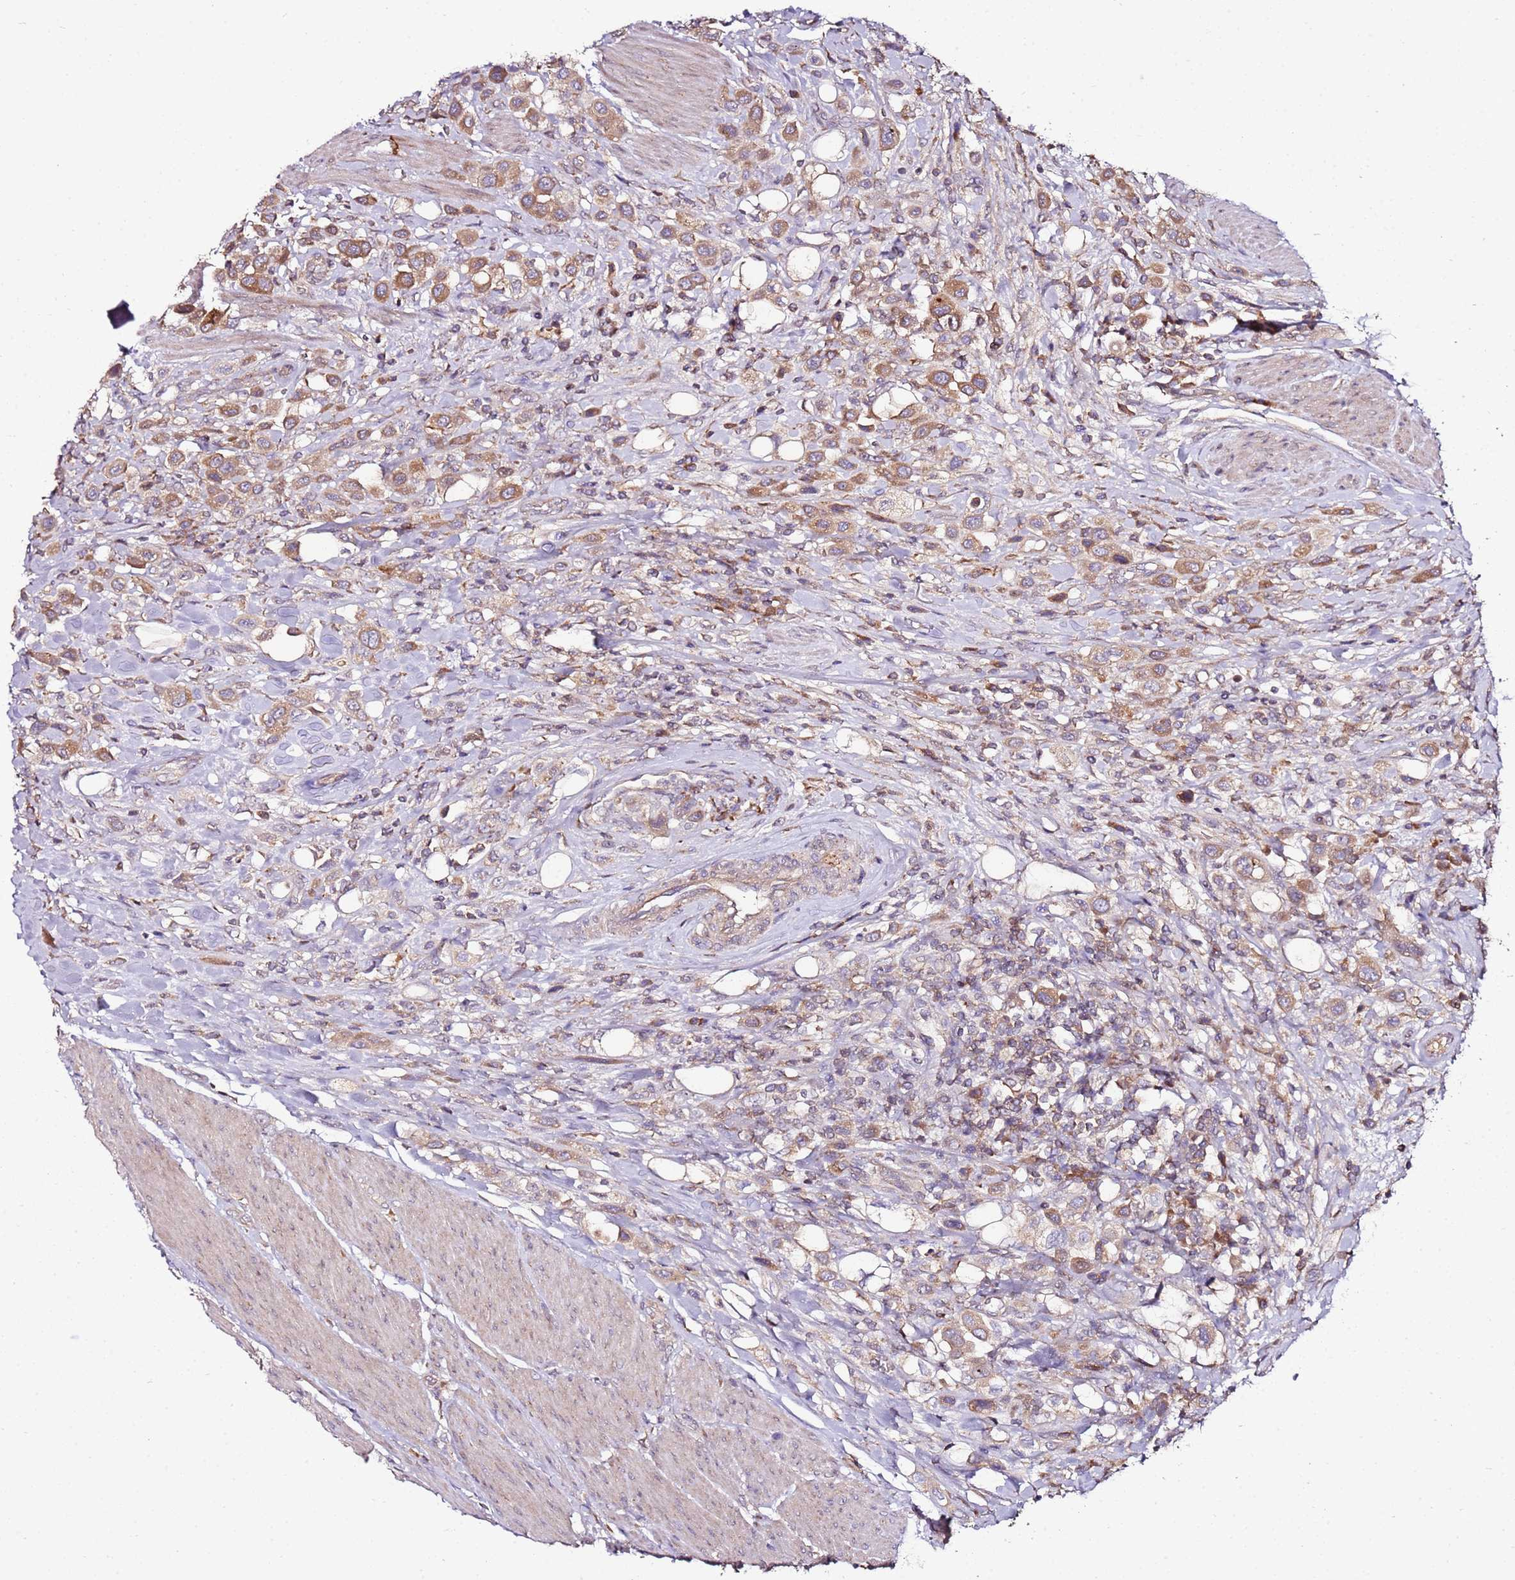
{"staining": {"intensity": "moderate", "quantity": ">75%", "location": "cytoplasmic/membranous"}, "tissue": "urothelial cancer", "cell_type": "Tumor cells", "image_type": "cancer", "snomed": [{"axis": "morphology", "description": "Urothelial carcinoma, High grade"}, {"axis": "topography", "description": "Urinary bladder"}], "caption": "Urothelial cancer stained with a protein marker reveals moderate staining in tumor cells.", "gene": "KRTAP21-3", "patient": {"sex": "male", "age": 50}}